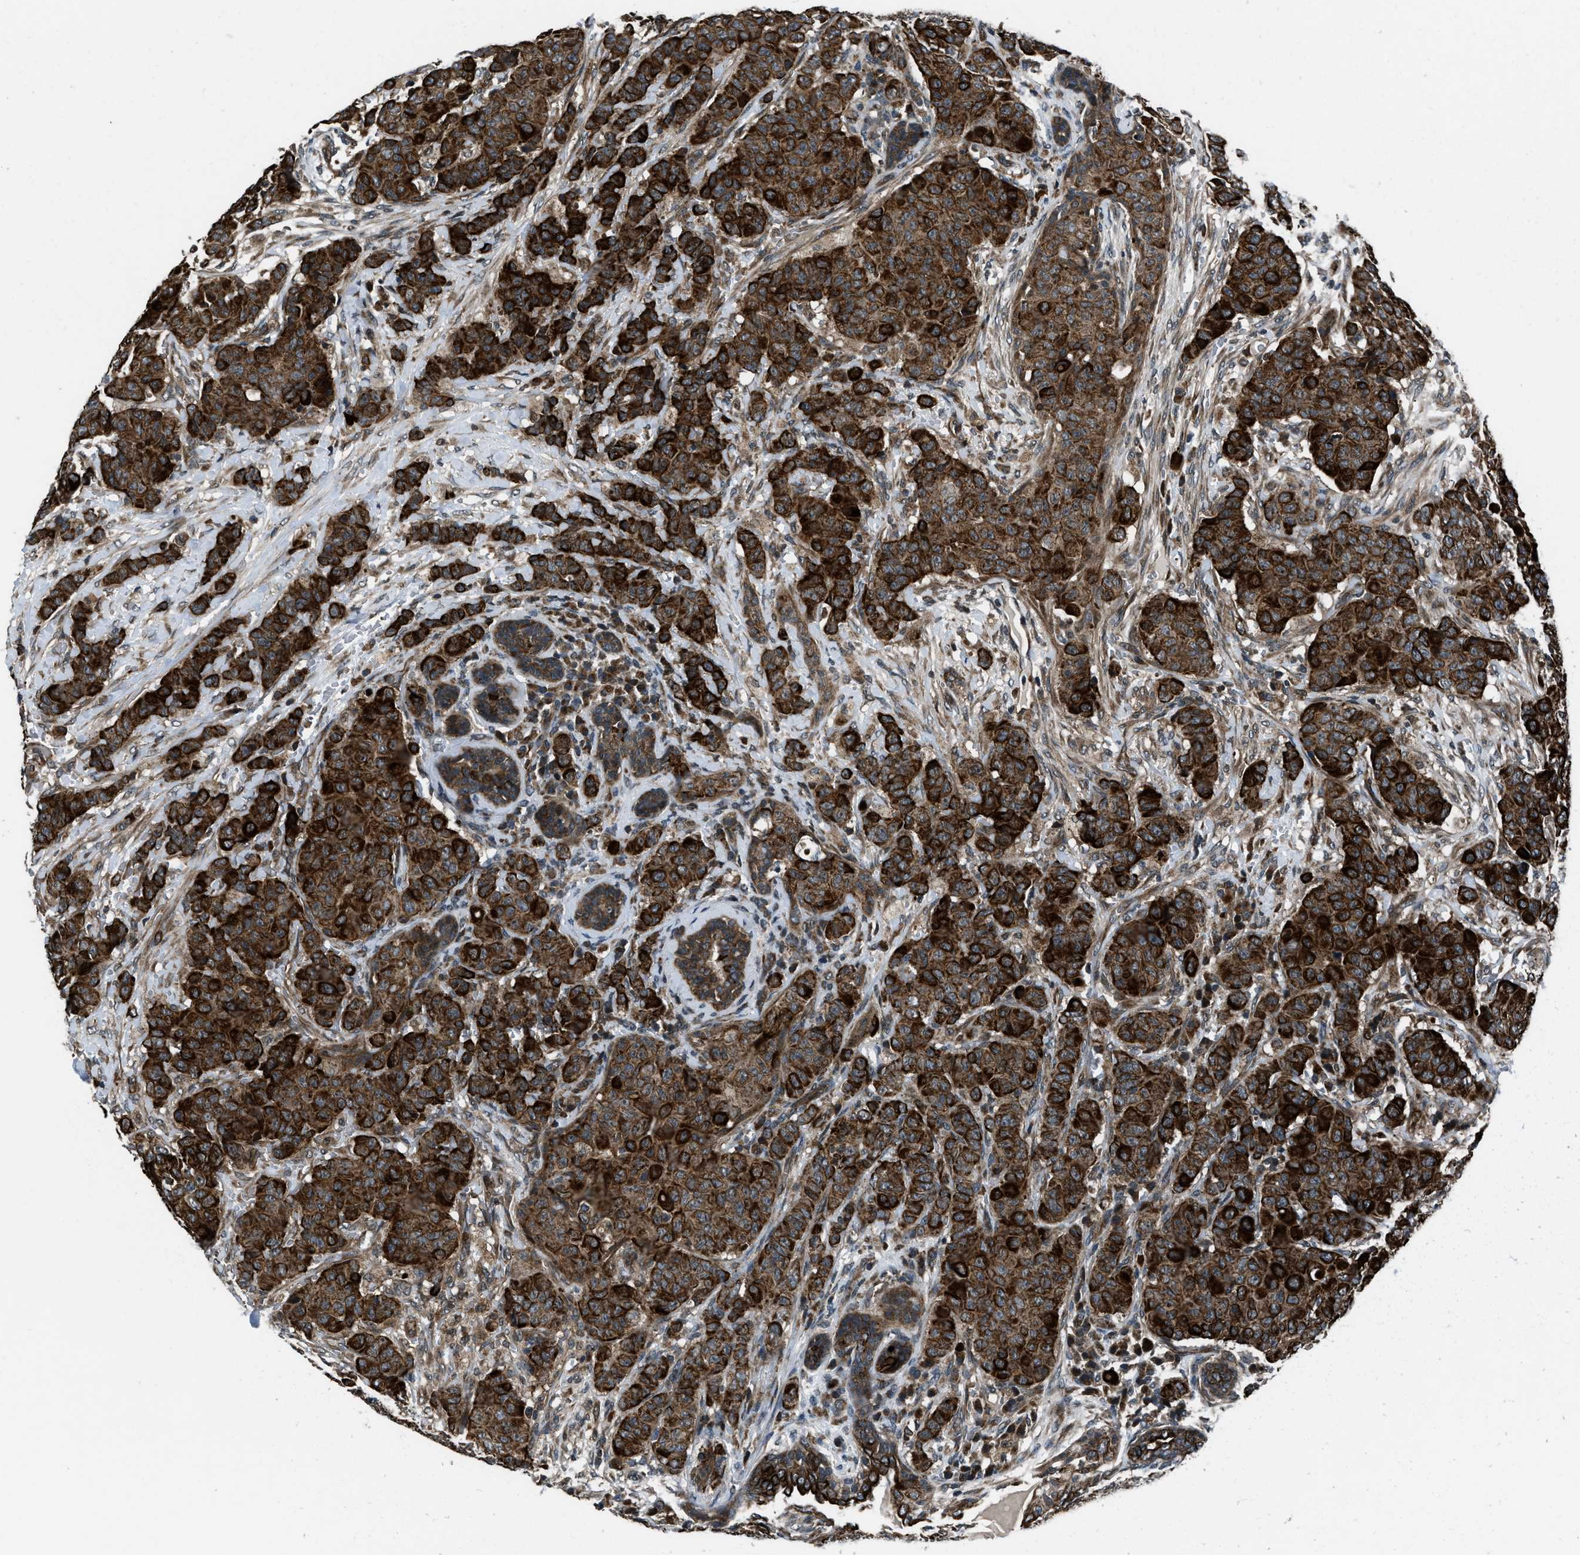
{"staining": {"intensity": "strong", "quantity": ">75%", "location": "cytoplasmic/membranous"}, "tissue": "breast cancer", "cell_type": "Tumor cells", "image_type": "cancer", "snomed": [{"axis": "morphology", "description": "Normal tissue, NOS"}, {"axis": "morphology", "description": "Duct carcinoma"}, {"axis": "topography", "description": "Breast"}], "caption": "Immunohistochemistry (DAB (3,3'-diaminobenzidine)) staining of human breast cancer demonstrates strong cytoplasmic/membranous protein positivity in about >75% of tumor cells. (Stains: DAB in brown, nuclei in blue, Microscopy: brightfield microscopy at high magnification).", "gene": "IRAK4", "patient": {"sex": "female", "age": 40}}